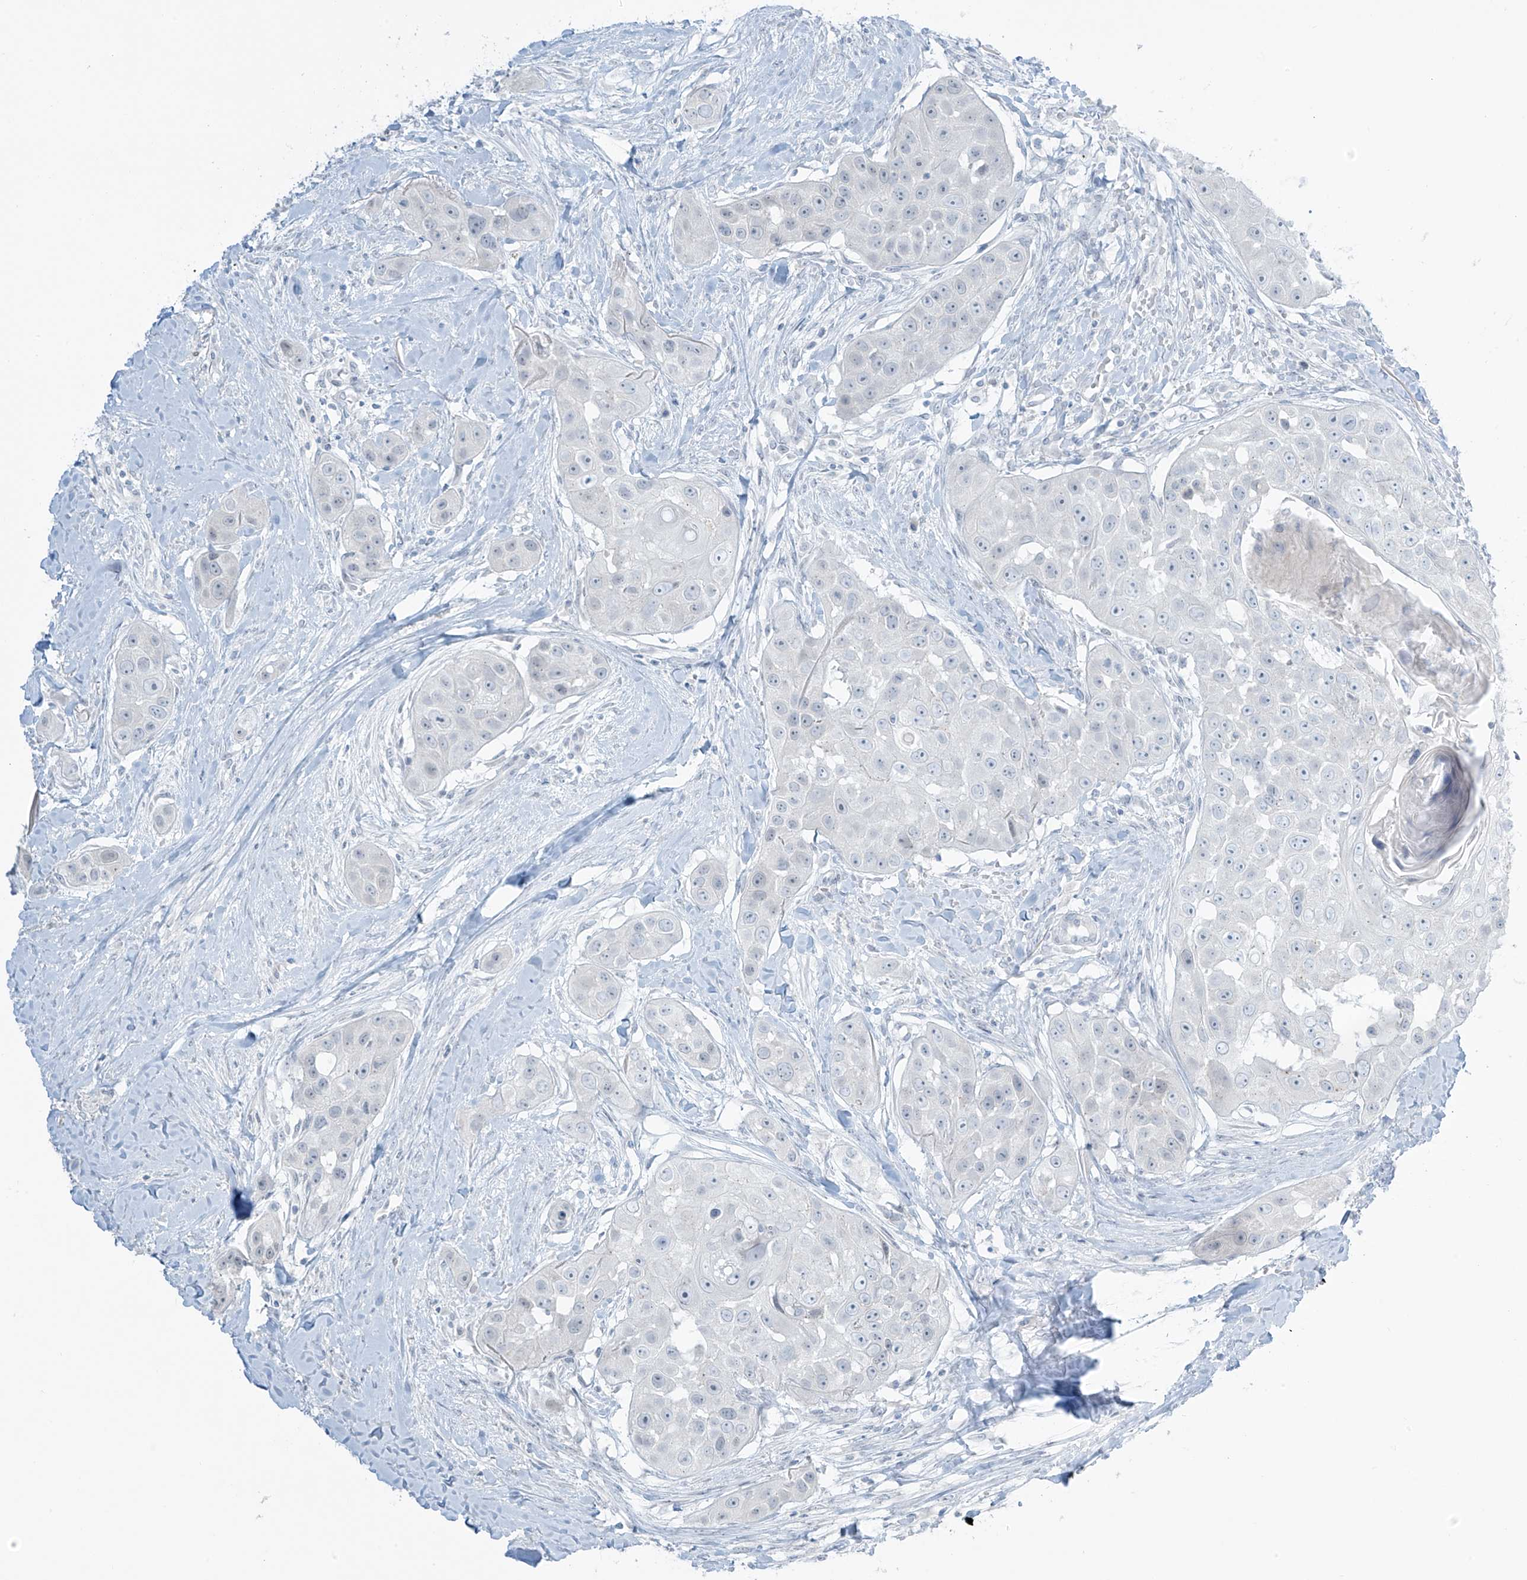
{"staining": {"intensity": "negative", "quantity": "none", "location": "none"}, "tissue": "head and neck cancer", "cell_type": "Tumor cells", "image_type": "cancer", "snomed": [{"axis": "morphology", "description": "Normal tissue, NOS"}, {"axis": "morphology", "description": "Squamous cell carcinoma, NOS"}, {"axis": "topography", "description": "Skeletal muscle"}, {"axis": "topography", "description": "Head-Neck"}], "caption": "IHC micrograph of squamous cell carcinoma (head and neck) stained for a protein (brown), which displays no staining in tumor cells.", "gene": "PRDM6", "patient": {"sex": "male", "age": 51}}